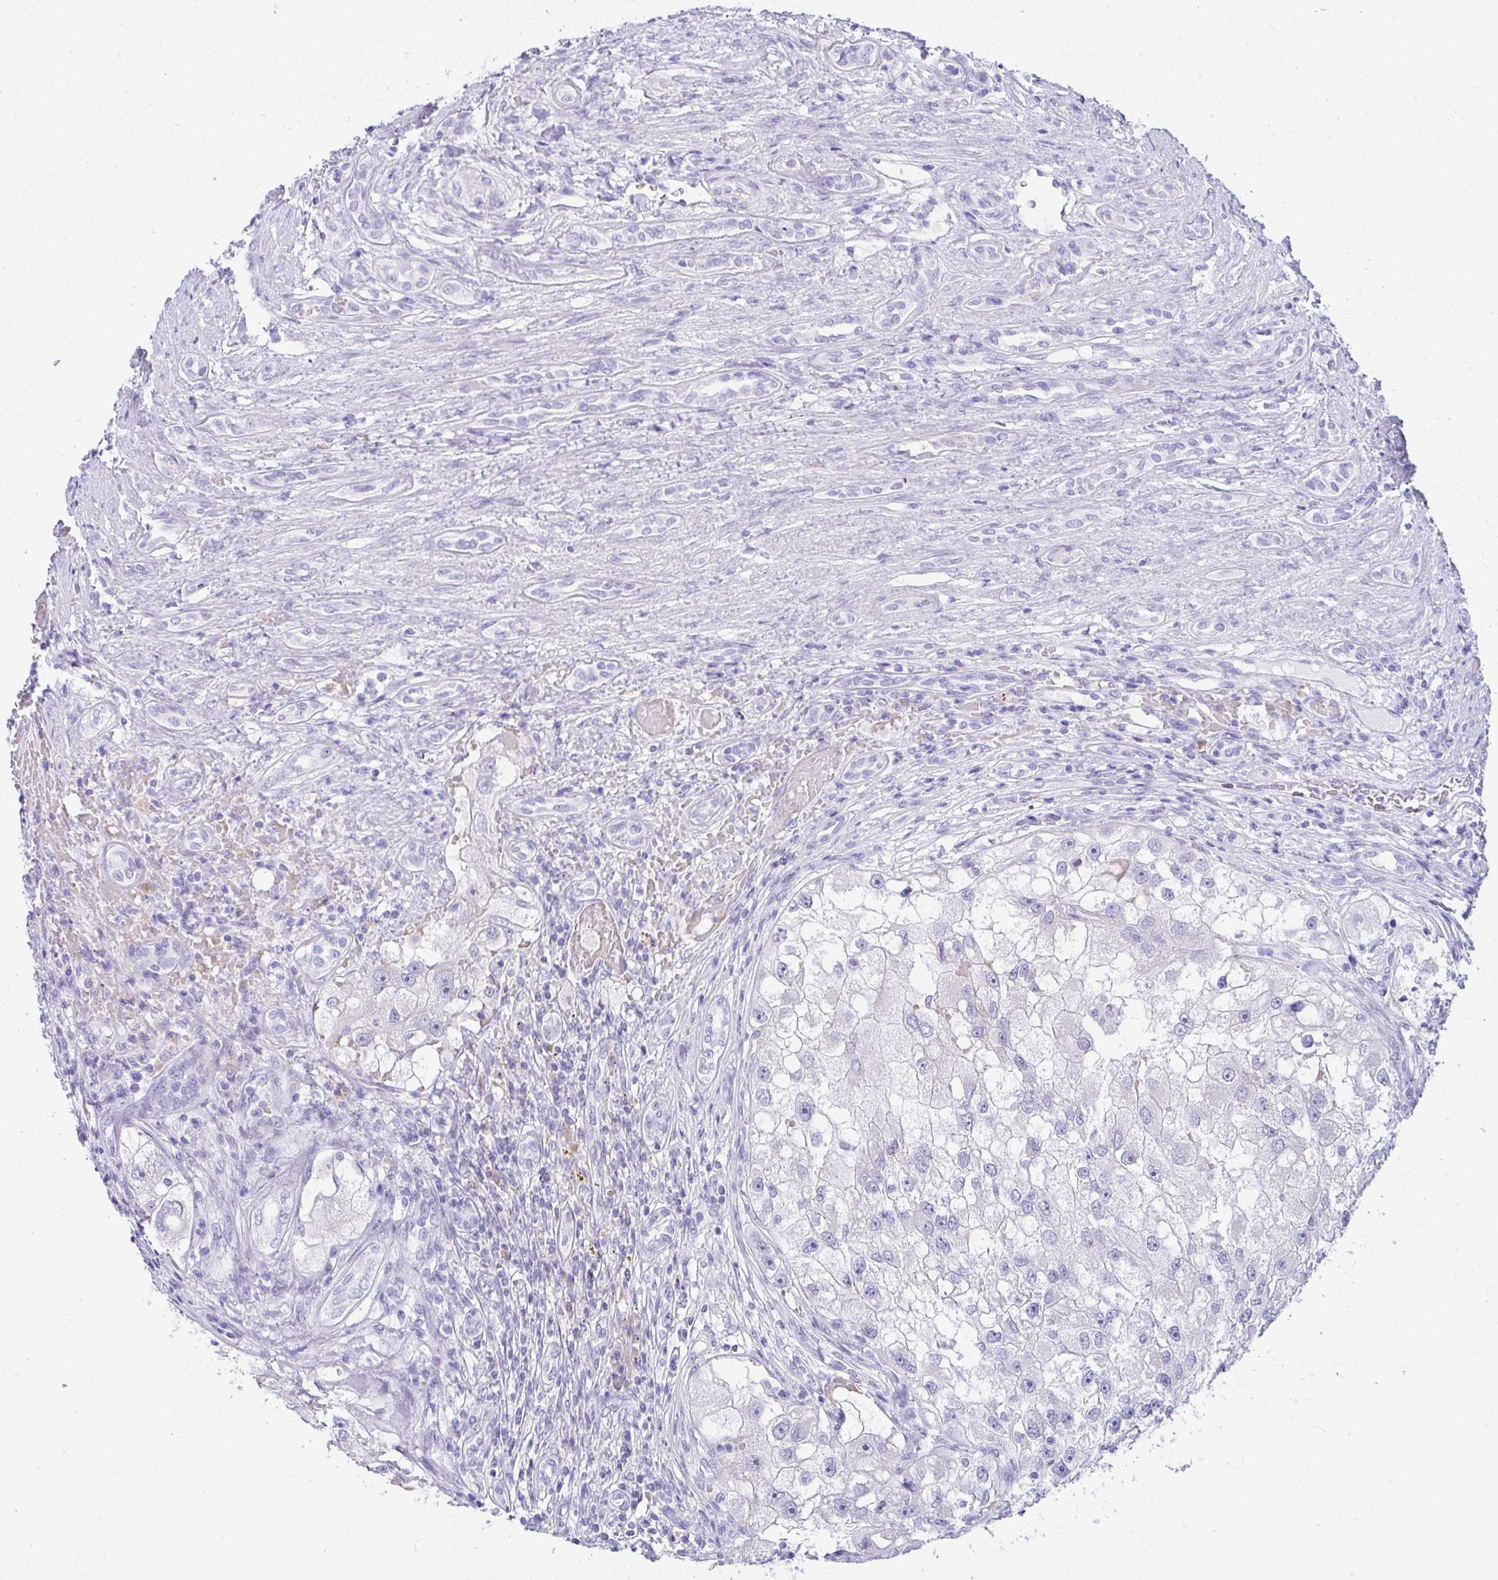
{"staining": {"intensity": "negative", "quantity": "none", "location": "none"}, "tissue": "renal cancer", "cell_type": "Tumor cells", "image_type": "cancer", "snomed": [{"axis": "morphology", "description": "Adenocarcinoma, NOS"}, {"axis": "topography", "description": "Kidney"}], "caption": "This is an immunohistochemistry image of human renal adenocarcinoma. There is no expression in tumor cells.", "gene": "SEL1L2", "patient": {"sex": "male", "age": 63}}